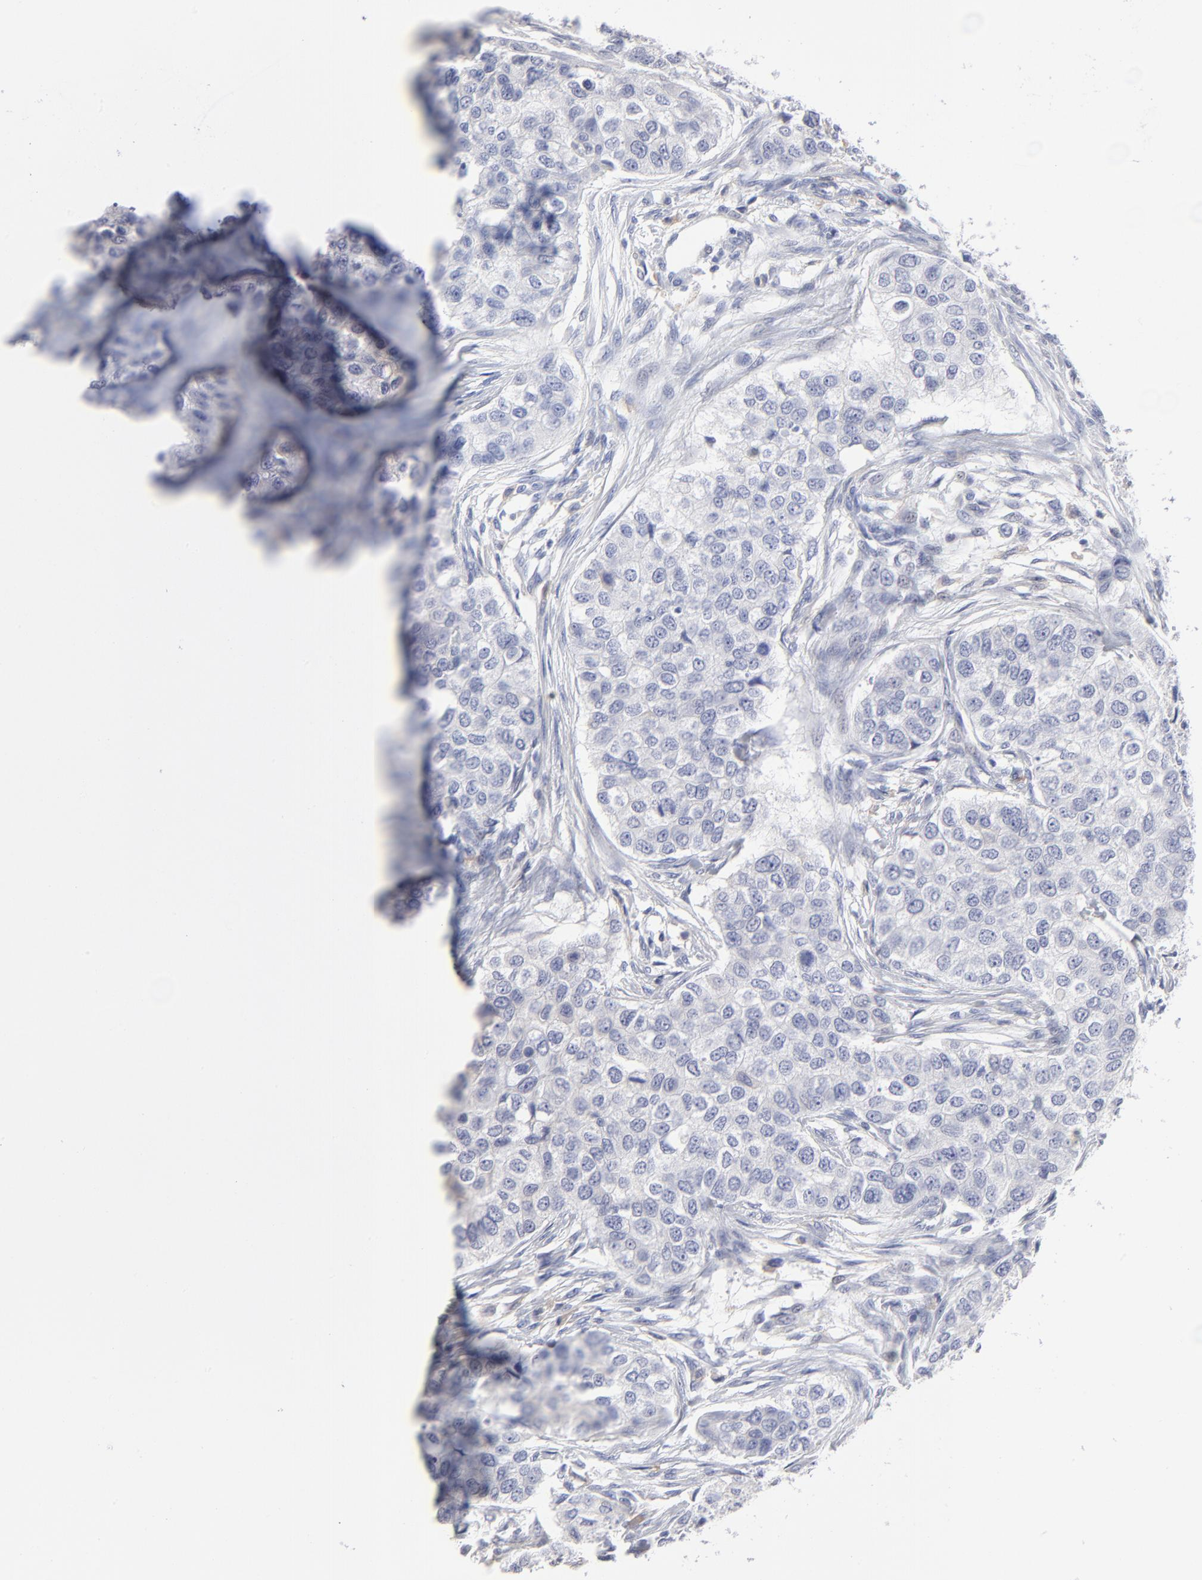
{"staining": {"intensity": "negative", "quantity": "none", "location": "none"}, "tissue": "breast cancer", "cell_type": "Tumor cells", "image_type": "cancer", "snomed": [{"axis": "morphology", "description": "Normal tissue, NOS"}, {"axis": "morphology", "description": "Duct carcinoma"}, {"axis": "topography", "description": "Breast"}], "caption": "Breast cancer was stained to show a protein in brown. There is no significant expression in tumor cells. (Brightfield microscopy of DAB immunohistochemistry (IHC) at high magnification).", "gene": "LAT2", "patient": {"sex": "female", "age": 49}}